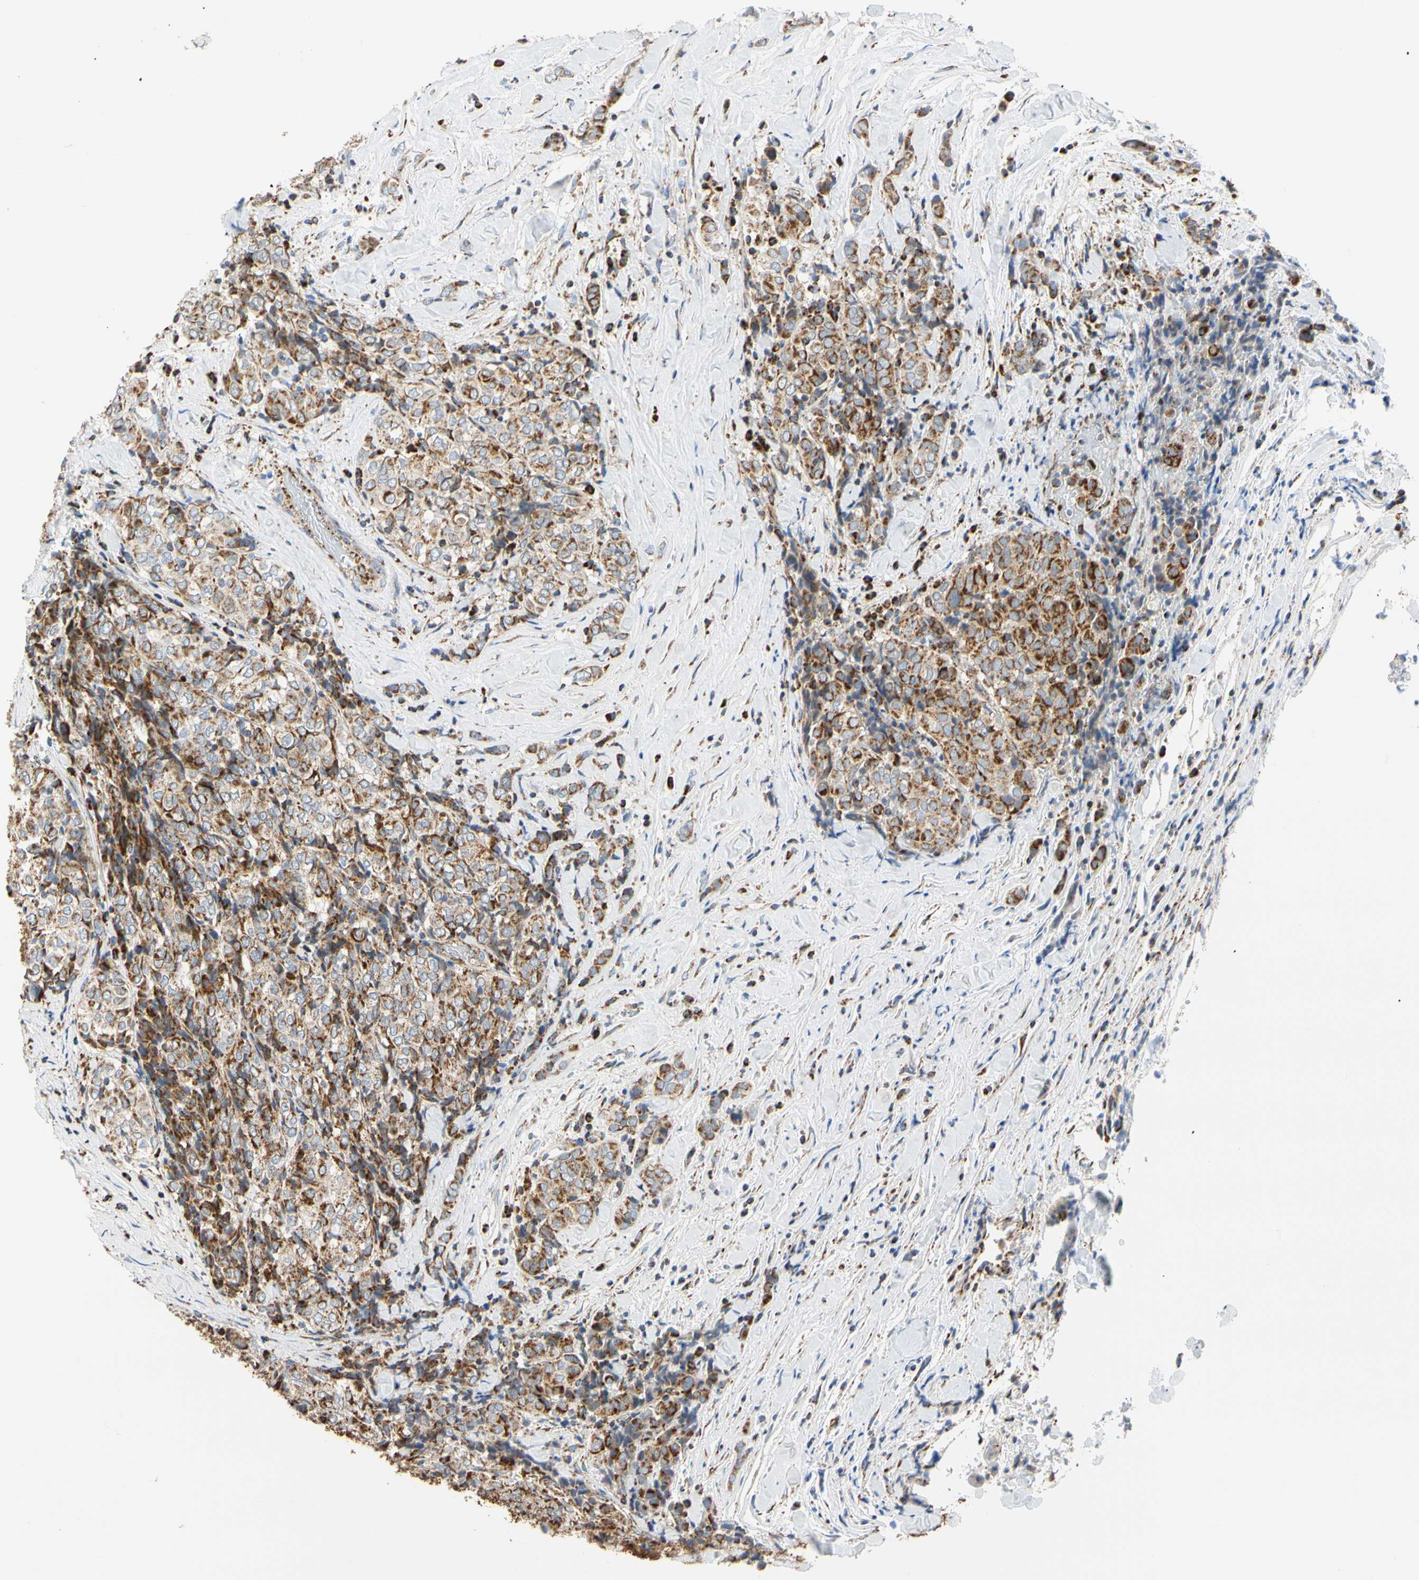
{"staining": {"intensity": "strong", "quantity": ">75%", "location": "cytoplasmic/membranous"}, "tissue": "thyroid cancer", "cell_type": "Tumor cells", "image_type": "cancer", "snomed": [{"axis": "morphology", "description": "Normal tissue, NOS"}, {"axis": "morphology", "description": "Papillary adenocarcinoma, NOS"}, {"axis": "topography", "description": "Thyroid gland"}], "caption": "Thyroid cancer (papillary adenocarcinoma) stained with a protein marker reveals strong staining in tumor cells.", "gene": "ACAT1", "patient": {"sex": "female", "age": 30}}